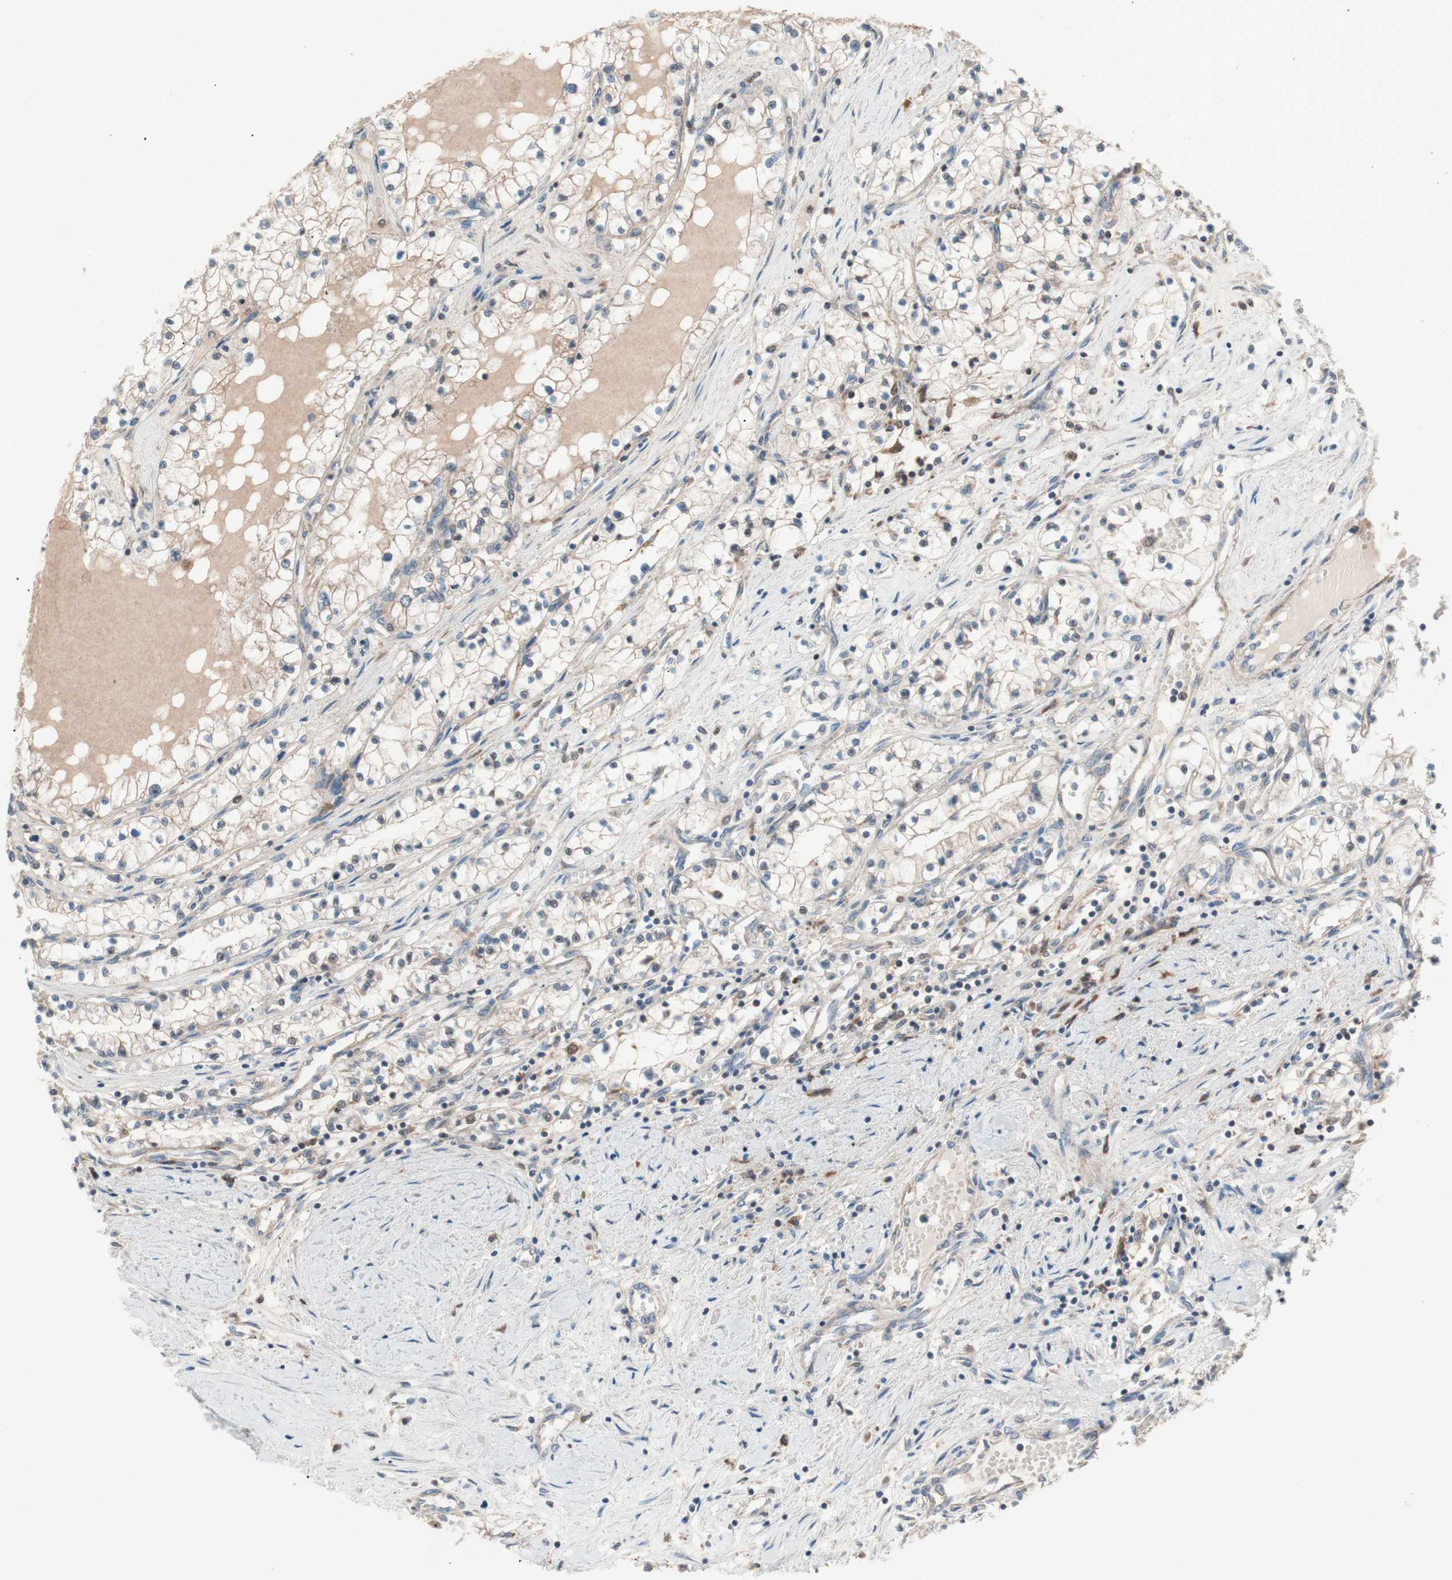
{"staining": {"intensity": "weak", "quantity": "25%-75%", "location": "cytoplasmic/membranous"}, "tissue": "renal cancer", "cell_type": "Tumor cells", "image_type": "cancer", "snomed": [{"axis": "morphology", "description": "Adenocarcinoma, NOS"}, {"axis": "topography", "description": "Kidney"}], "caption": "Tumor cells demonstrate low levels of weak cytoplasmic/membranous positivity in approximately 25%-75% of cells in renal cancer (adenocarcinoma).", "gene": "FAAH", "patient": {"sex": "male", "age": 68}}